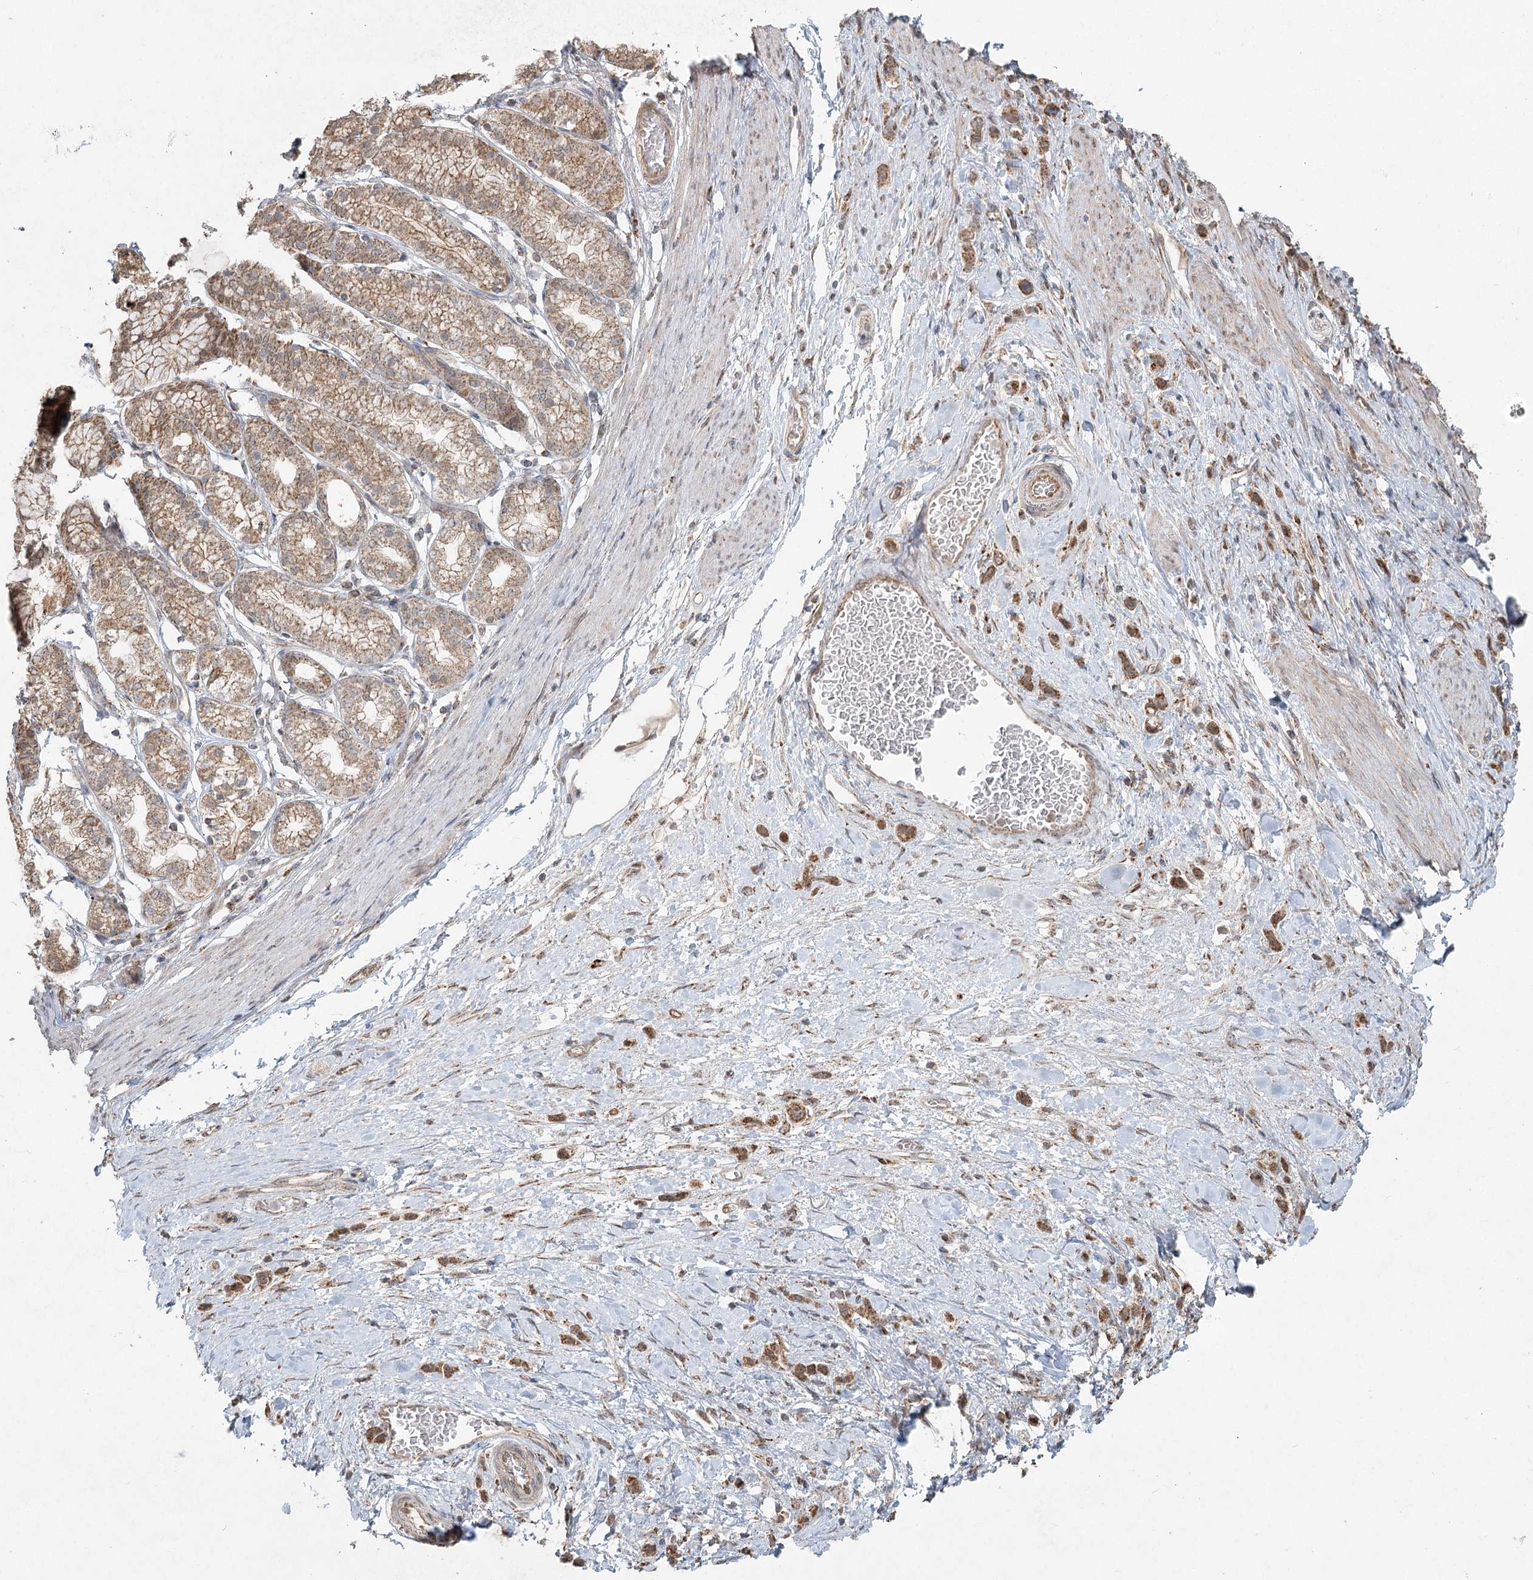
{"staining": {"intensity": "moderate", "quantity": ">75%", "location": "cytoplasmic/membranous"}, "tissue": "stomach cancer", "cell_type": "Tumor cells", "image_type": "cancer", "snomed": [{"axis": "morphology", "description": "Adenocarcinoma, NOS"}, {"axis": "topography", "description": "Stomach"}], "caption": "Immunohistochemistry (IHC) of stomach cancer demonstrates medium levels of moderate cytoplasmic/membranous positivity in approximately >75% of tumor cells.", "gene": "LACTB", "patient": {"sex": "female", "age": 65}}